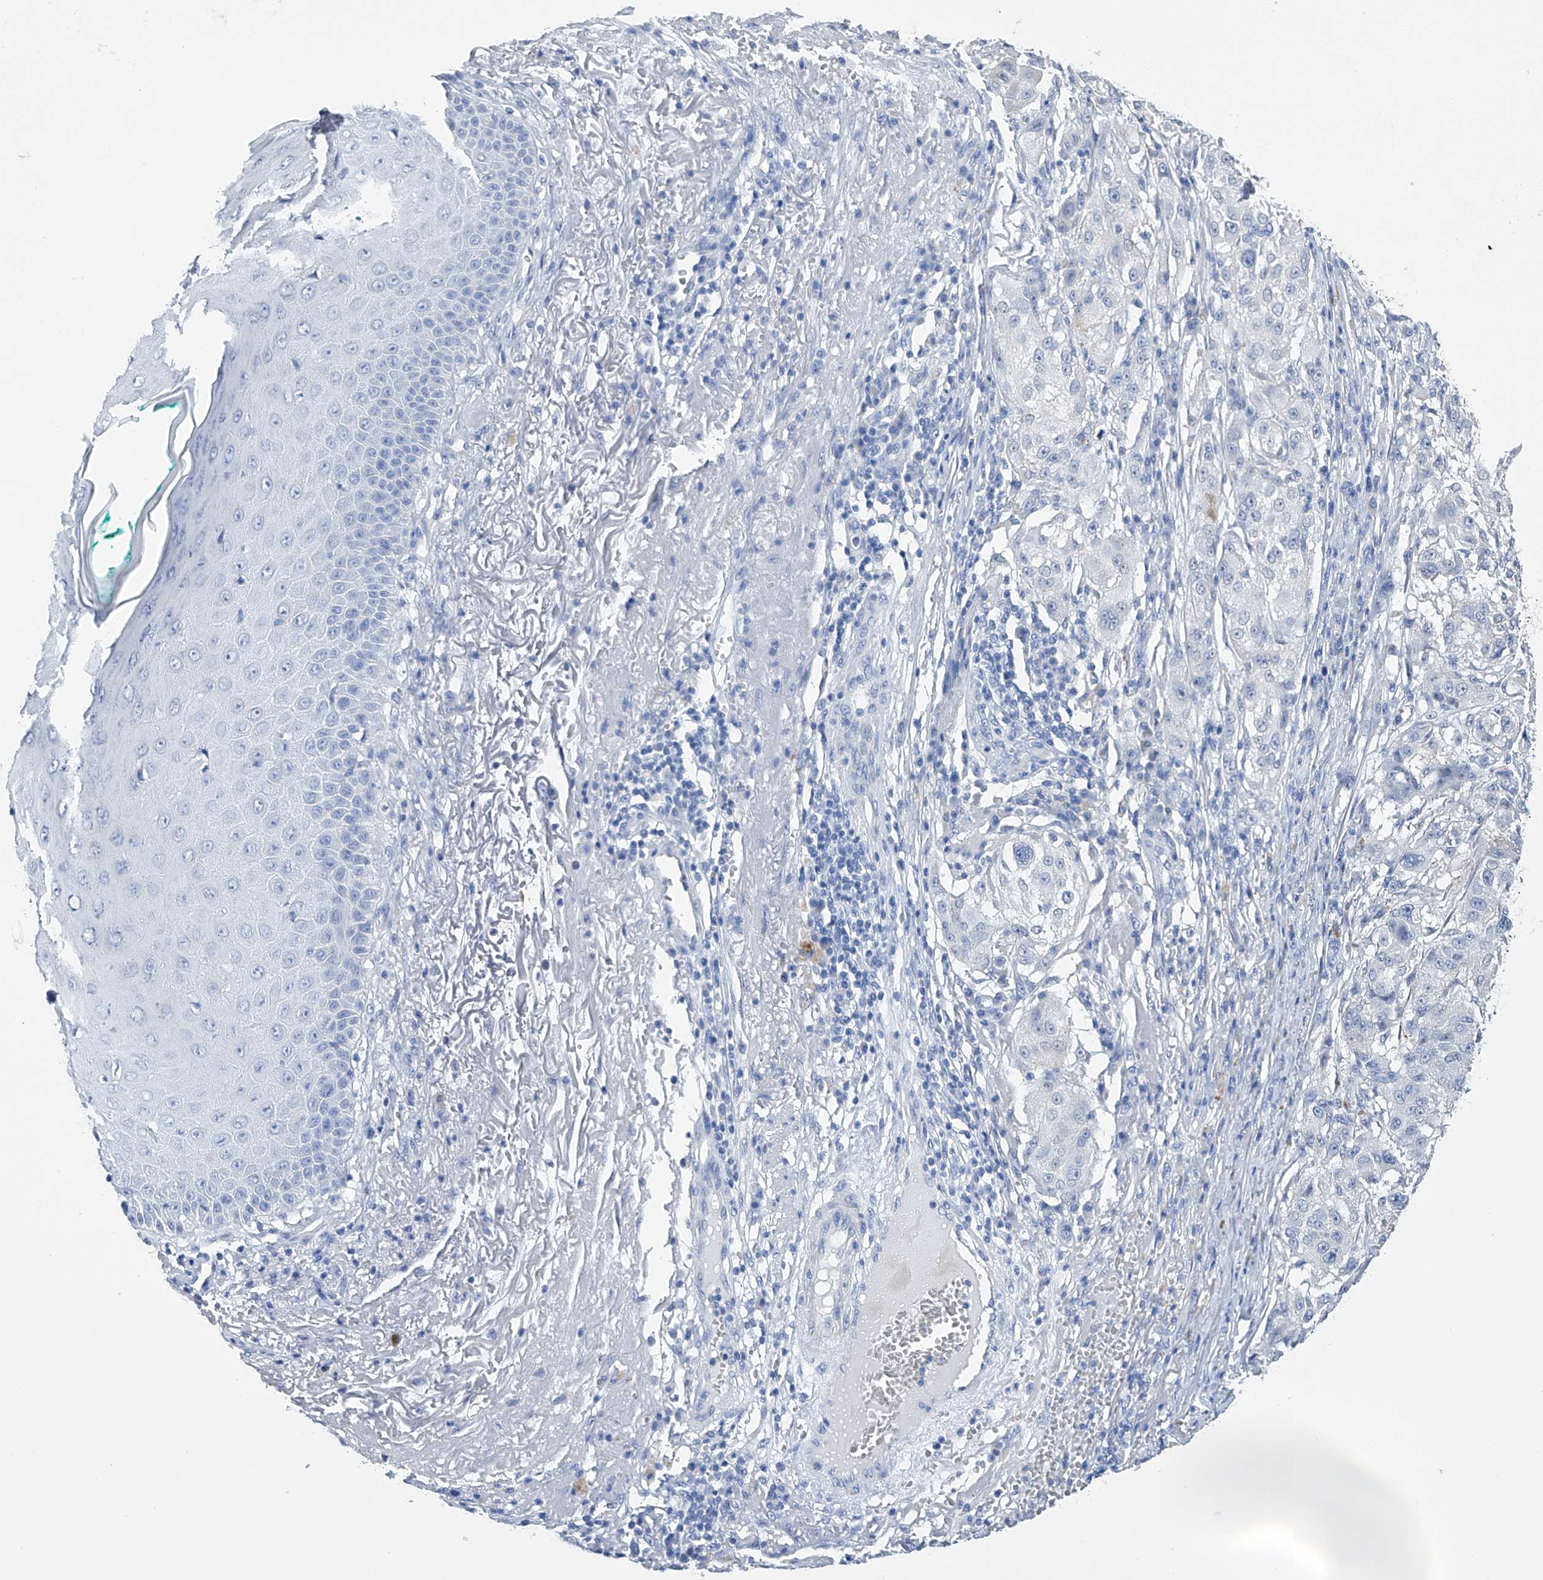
{"staining": {"intensity": "negative", "quantity": "none", "location": "none"}, "tissue": "melanoma", "cell_type": "Tumor cells", "image_type": "cancer", "snomed": [{"axis": "morphology", "description": "Necrosis, NOS"}, {"axis": "morphology", "description": "Malignant melanoma, NOS"}, {"axis": "topography", "description": "Skin"}], "caption": "Melanoma was stained to show a protein in brown. There is no significant positivity in tumor cells.", "gene": "ADRA1A", "patient": {"sex": "female", "age": 87}}